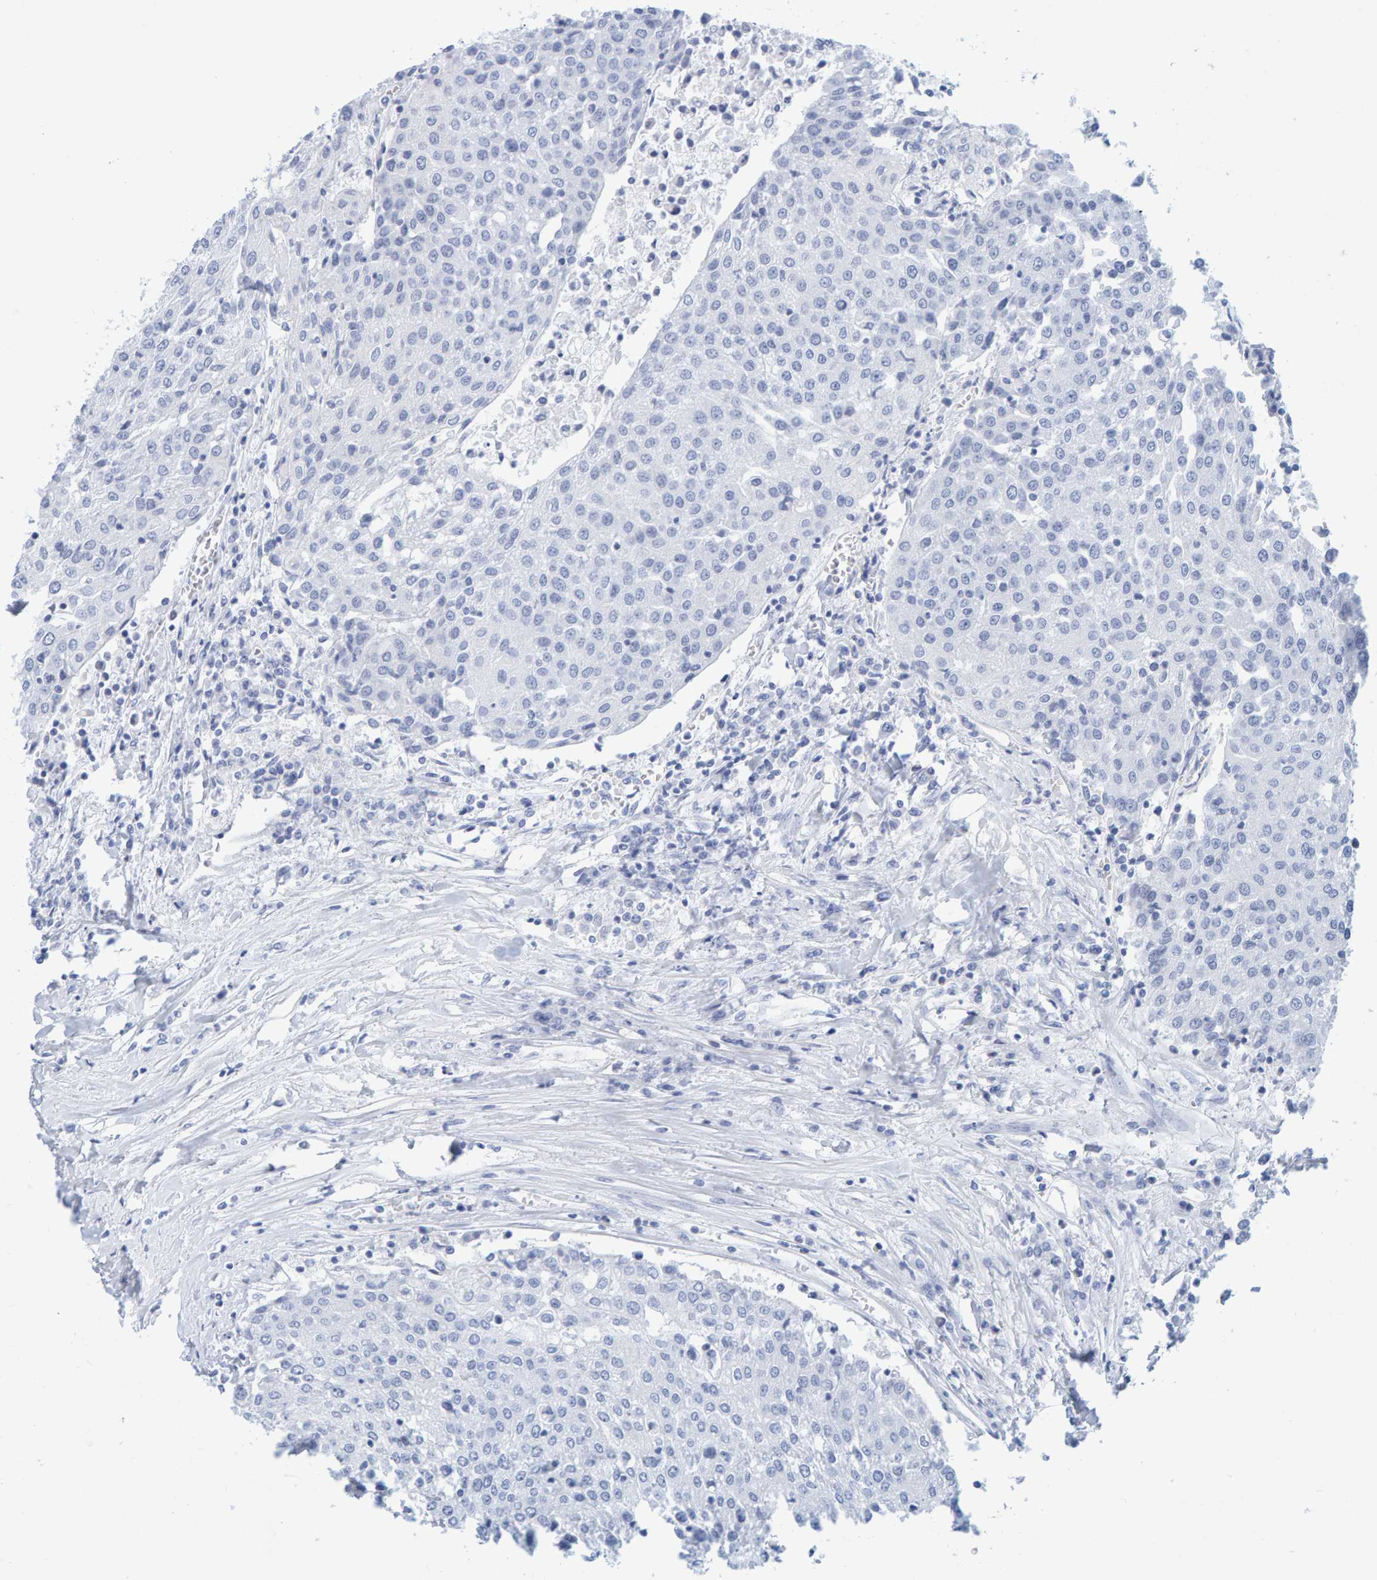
{"staining": {"intensity": "negative", "quantity": "none", "location": "none"}, "tissue": "urothelial cancer", "cell_type": "Tumor cells", "image_type": "cancer", "snomed": [{"axis": "morphology", "description": "Urothelial carcinoma, High grade"}, {"axis": "topography", "description": "Urinary bladder"}], "caption": "The image exhibits no significant positivity in tumor cells of urothelial cancer.", "gene": "SFTPC", "patient": {"sex": "female", "age": 85}}